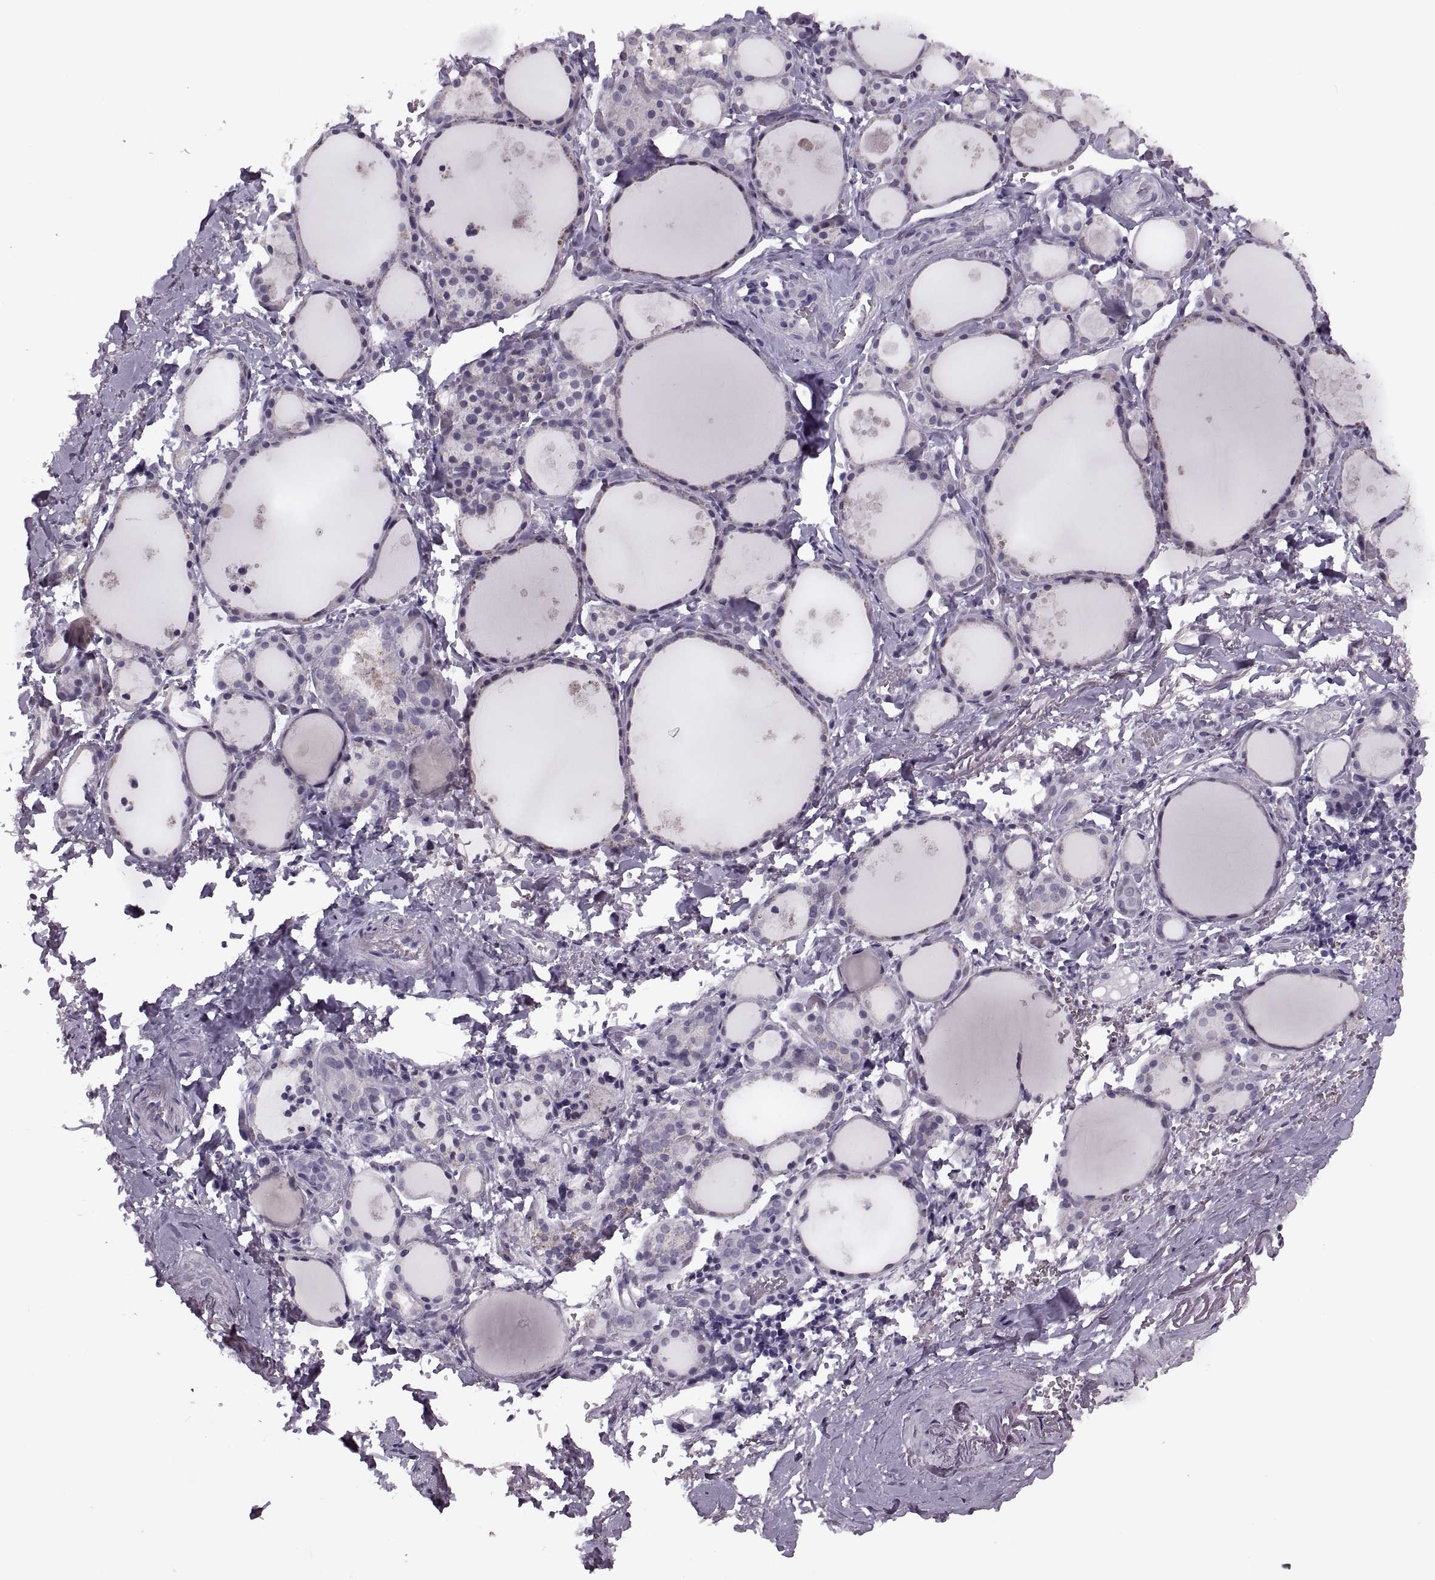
{"staining": {"intensity": "negative", "quantity": "none", "location": "none"}, "tissue": "thyroid gland", "cell_type": "Glandular cells", "image_type": "normal", "snomed": [{"axis": "morphology", "description": "Normal tissue, NOS"}, {"axis": "topography", "description": "Thyroid gland"}], "caption": "DAB immunohistochemical staining of unremarkable thyroid gland shows no significant positivity in glandular cells.", "gene": "PAGE2B", "patient": {"sex": "male", "age": 68}}